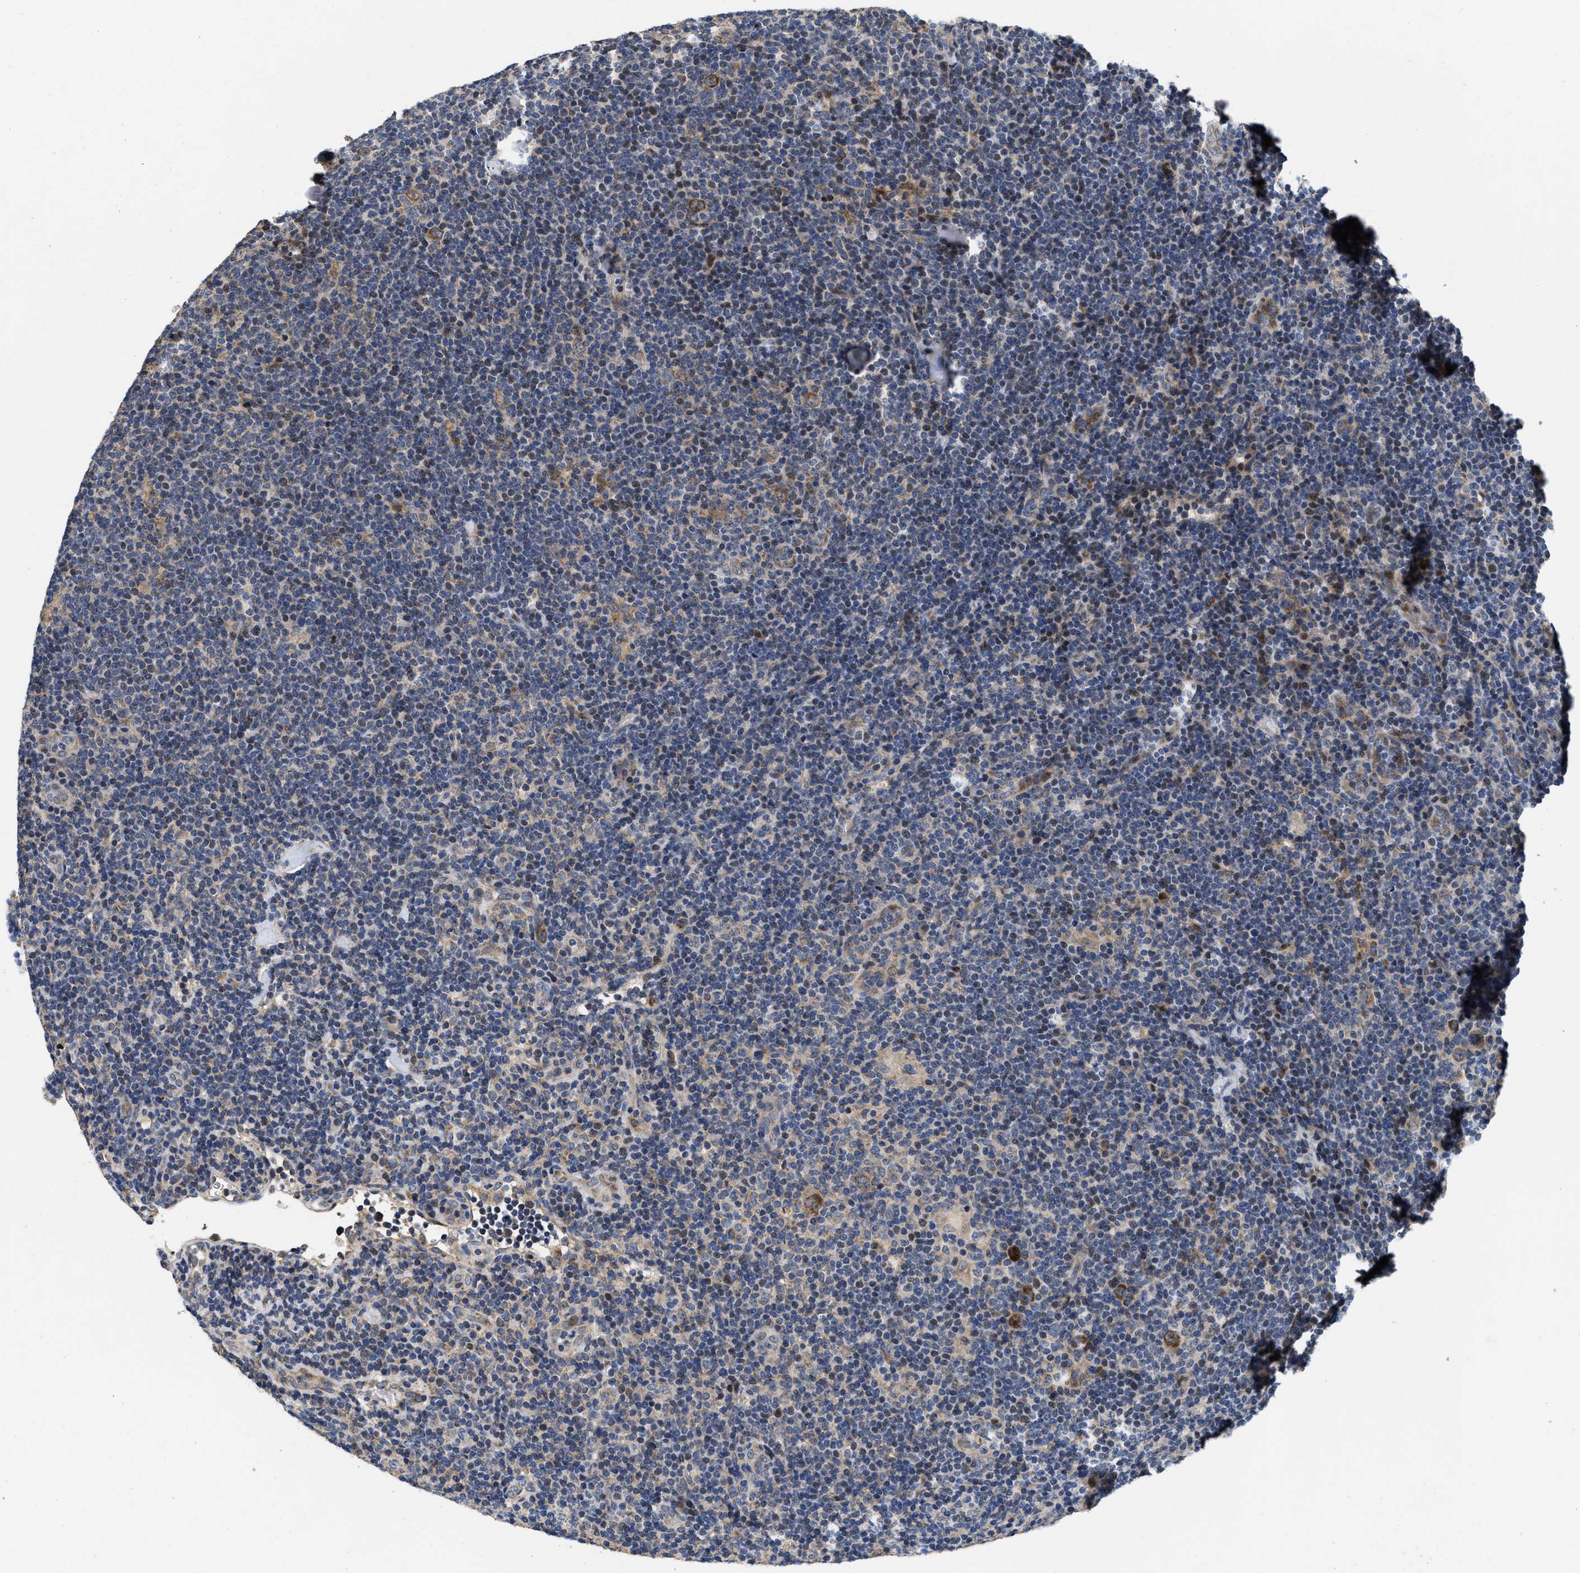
{"staining": {"intensity": "moderate", "quantity": "<25%", "location": "cytoplasmic/membranous"}, "tissue": "lymphoma", "cell_type": "Tumor cells", "image_type": "cancer", "snomed": [{"axis": "morphology", "description": "Hodgkin's disease, NOS"}, {"axis": "topography", "description": "Lymph node"}], "caption": "Immunohistochemical staining of human Hodgkin's disease displays moderate cytoplasmic/membranous protein expression in about <25% of tumor cells. (brown staining indicates protein expression, while blue staining denotes nuclei).", "gene": "SCYL2", "patient": {"sex": "female", "age": 57}}